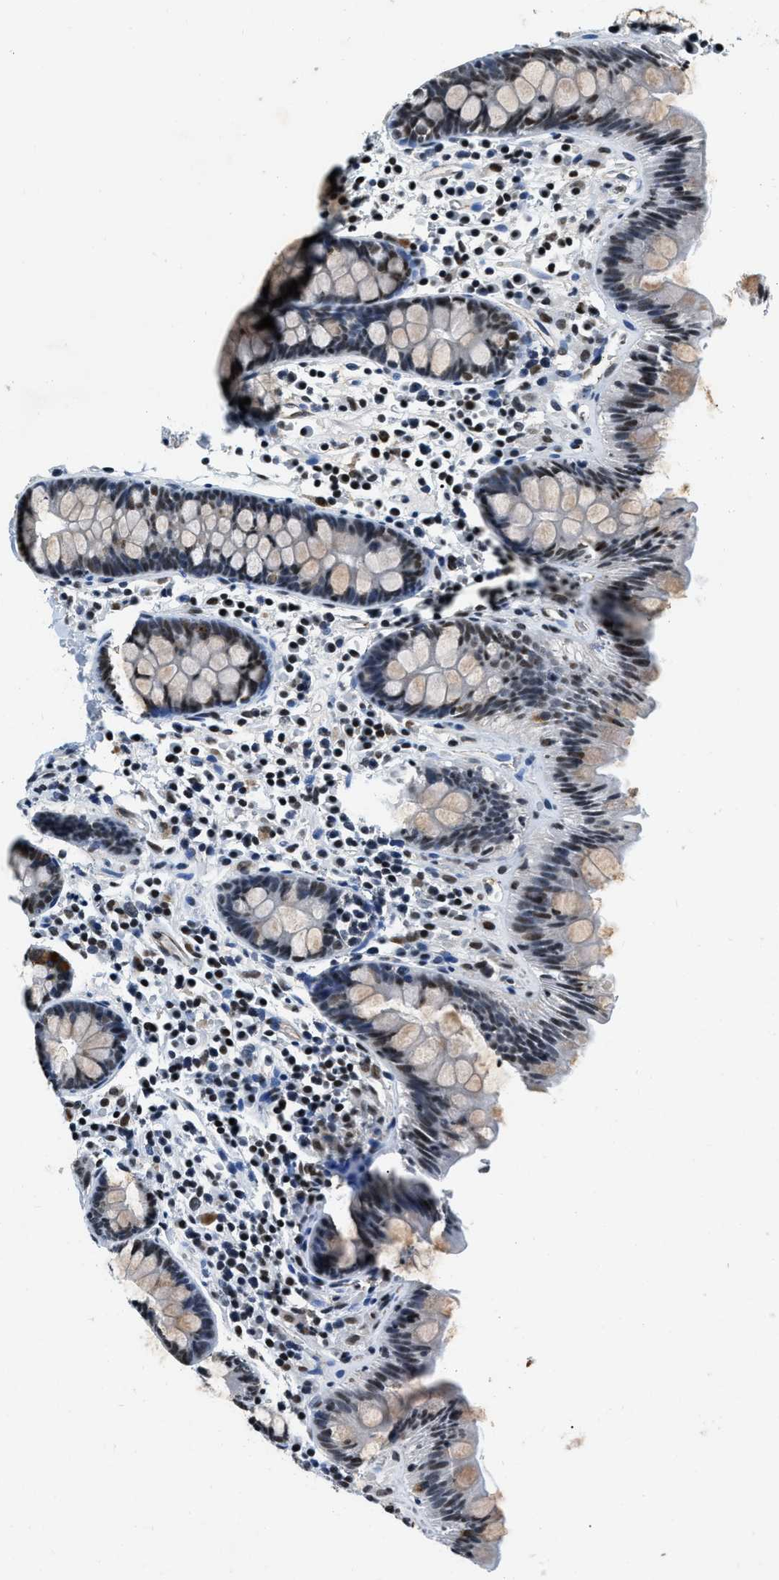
{"staining": {"intensity": "weak", "quantity": "<25%", "location": "cytoplasmic/membranous"}, "tissue": "colon", "cell_type": "Endothelial cells", "image_type": "normal", "snomed": [{"axis": "morphology", "description": "Normal tissue, NOS"}, {"axis": "topography", "description": "Colon"}], "caption": "Endothelial cells are negative for protein expression in normal human colon. (DAB immunohistochemistry visualized using brightfield microscopy, high magnification).", "gene": "CCNE1", "patient": {"sex": "female", "age": 80}}